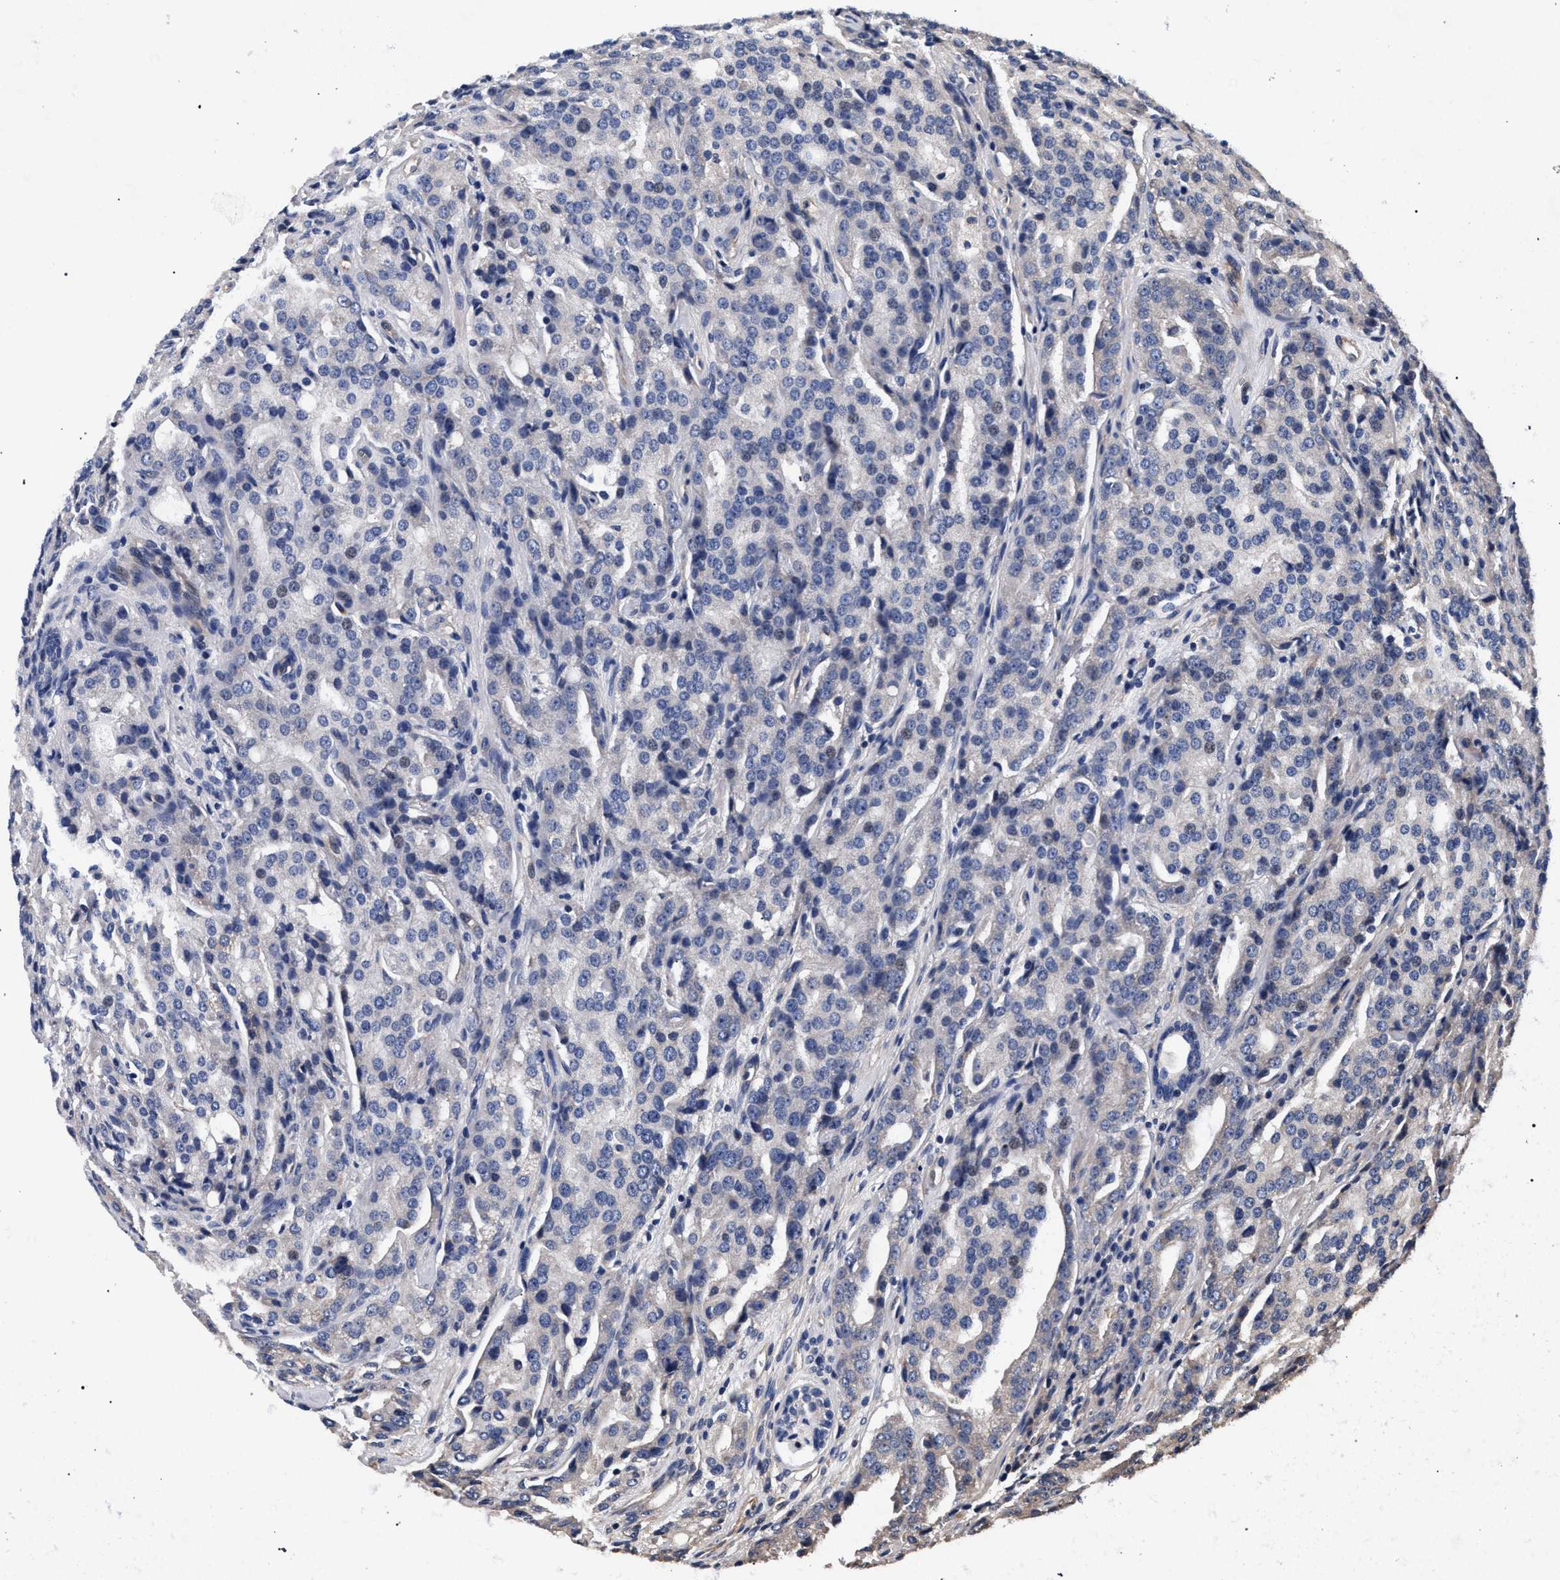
{"staining": {"intensity": "negative", "quantity": "none", "location": "none"}, "tissue": "prostate cancer", "cell_type": "Tumor cells", "image_type": "cancer", "snomed": [{"axis": "morphology", "description": "Adenocarcinoma, High grade"}, {"axis": "topography", "description": "Prostate"}], "caption": "The photomicrograph exhibits no staining of tumor cells in prostate cancer.", "gene": "CFAP95", "patient": {"sex": "male", "age": 72}}